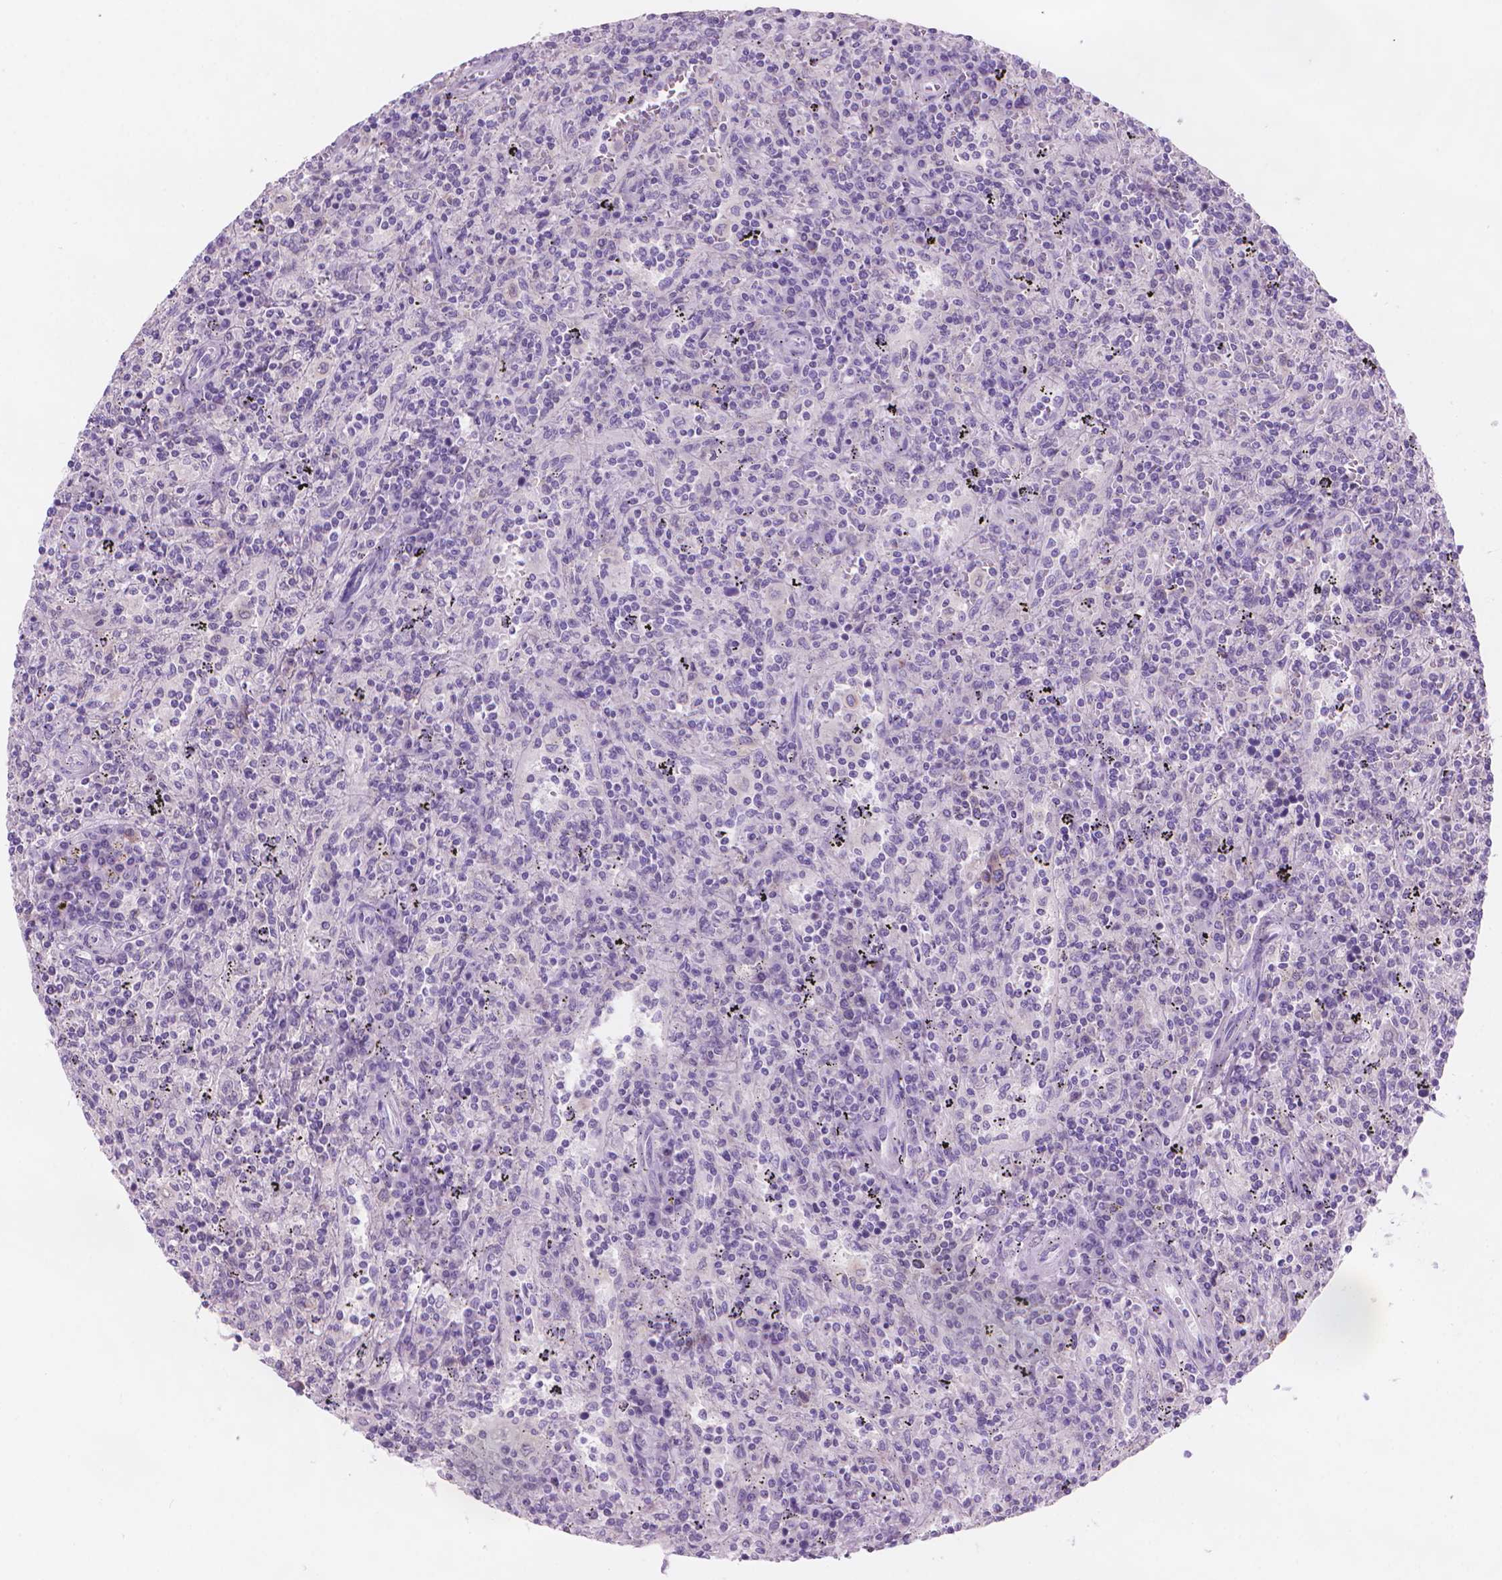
{"staining": {"intensity": "negative", "quantity": "none", "location": "none"}, "tissue": "lymphoma", "cell_type": "Tumor cells", "image_type": "cancer", "snomed": [{"axis": "morphology", "description": "Malignant lymphoma, non-Hodgkin's type, Low grade"}, {"axis": "topography", "description": "Spleen"}], "caption": "A histopathology image of human lymphoma is negative for staining in tumor cells.", "gene": "ENSG00000187186", "patient": {"sex": "male", "age": 62}}